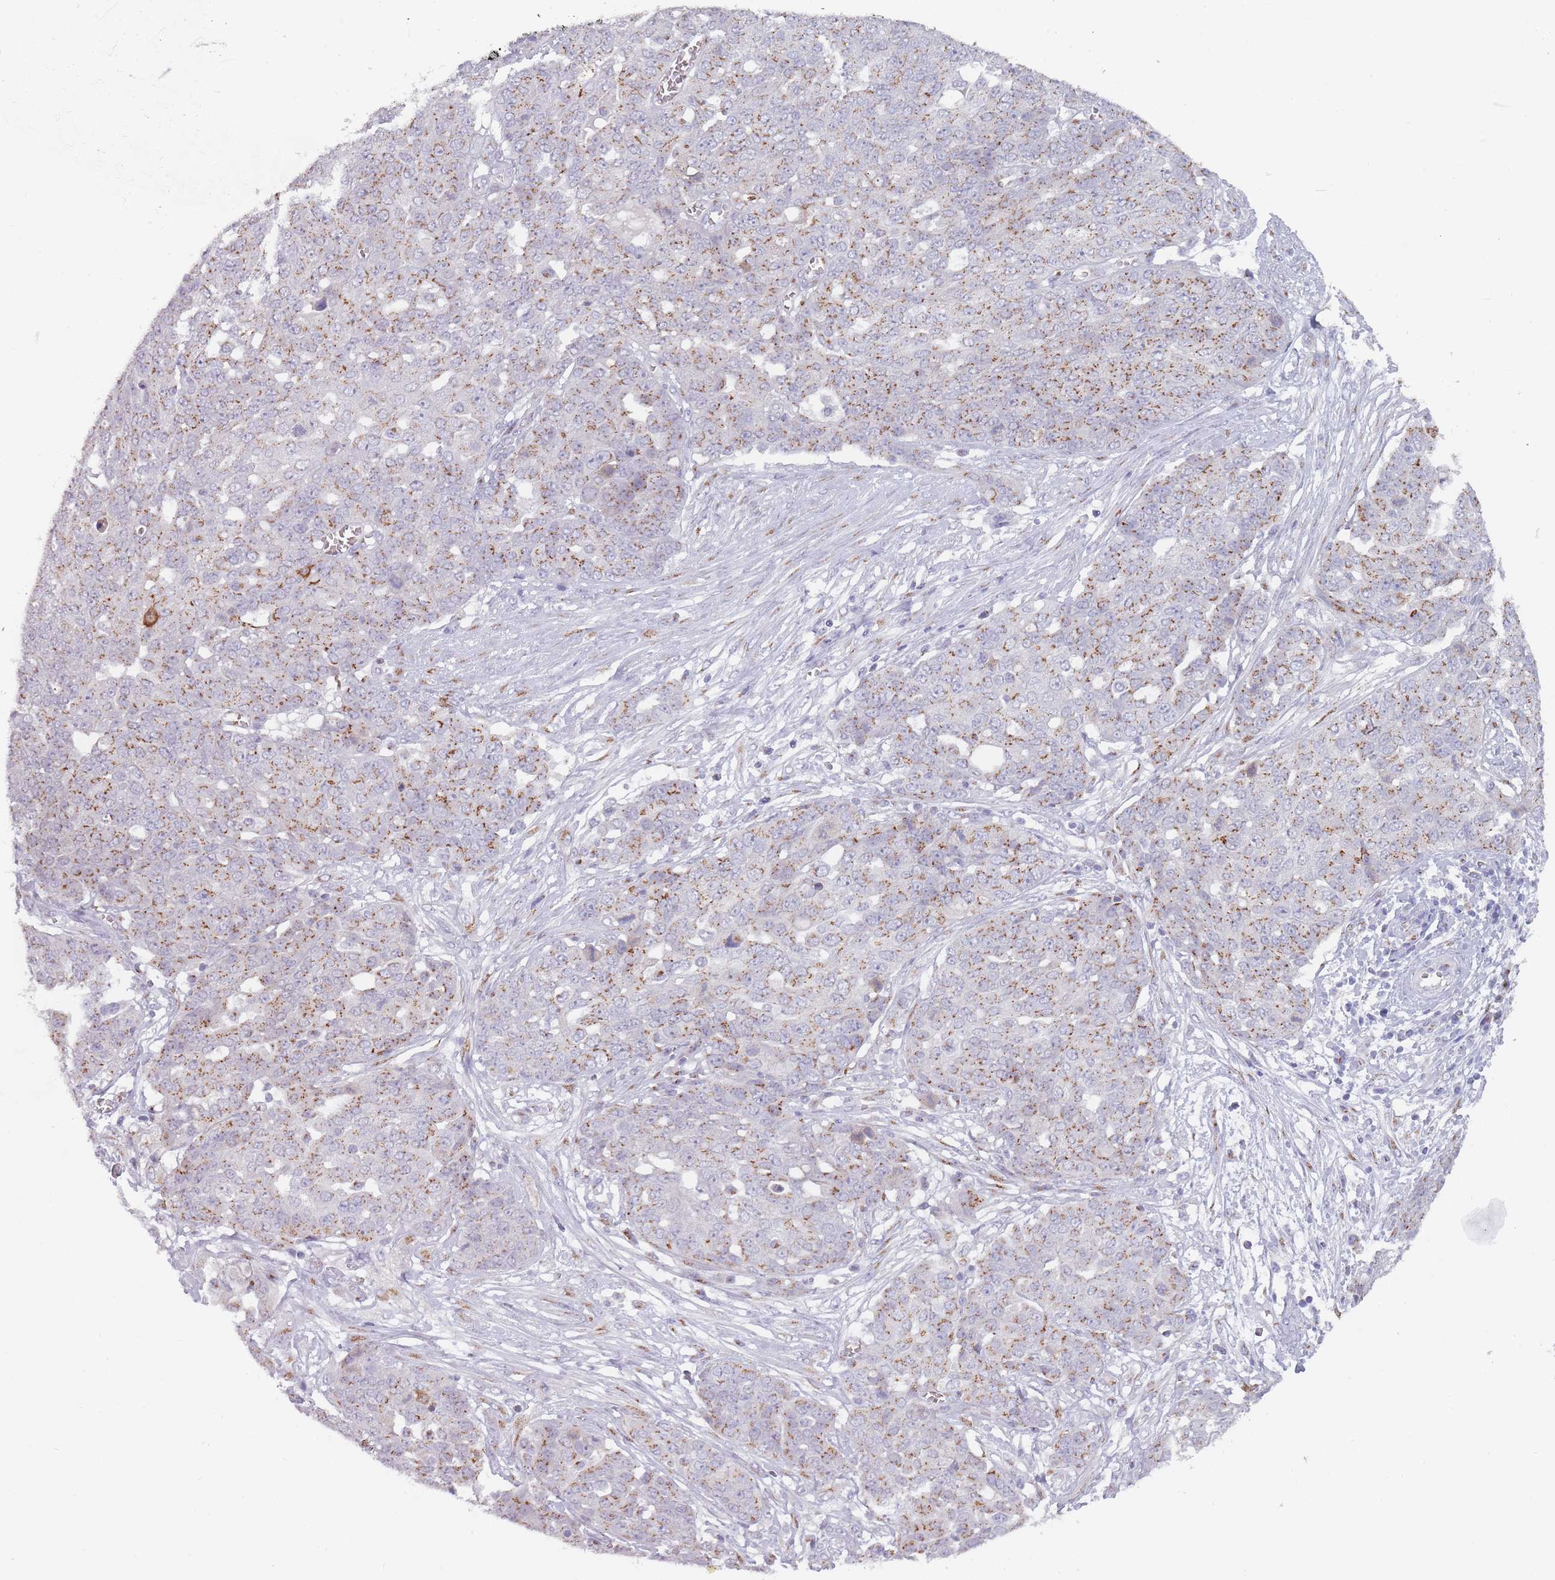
{"staining": {"intensity": "moderate", "quantity": ">75%", "location": "cytoplasmic/membranous"}, "tissue": "ovarian cancer", "cell_type": "Tumor cells", "image_type": "cancer", "snomed": [{"axis": "morphology", "description": "Cystadenocarcinoma, serous, NOS"}, {"axis": "topography", "description": "Soft tissue"}, {"axis": "topography", "description": "Ovary"}], "caption": "Protein expression by immunohistochemistry demonstrates moderate cytoplasmic/membranous positivity in approximately >75% of tumor cells in ovarian serous cystadenocarcinoma.", "gene": "MAN1B1", "patient": {"sex": "female", "age": 57}}